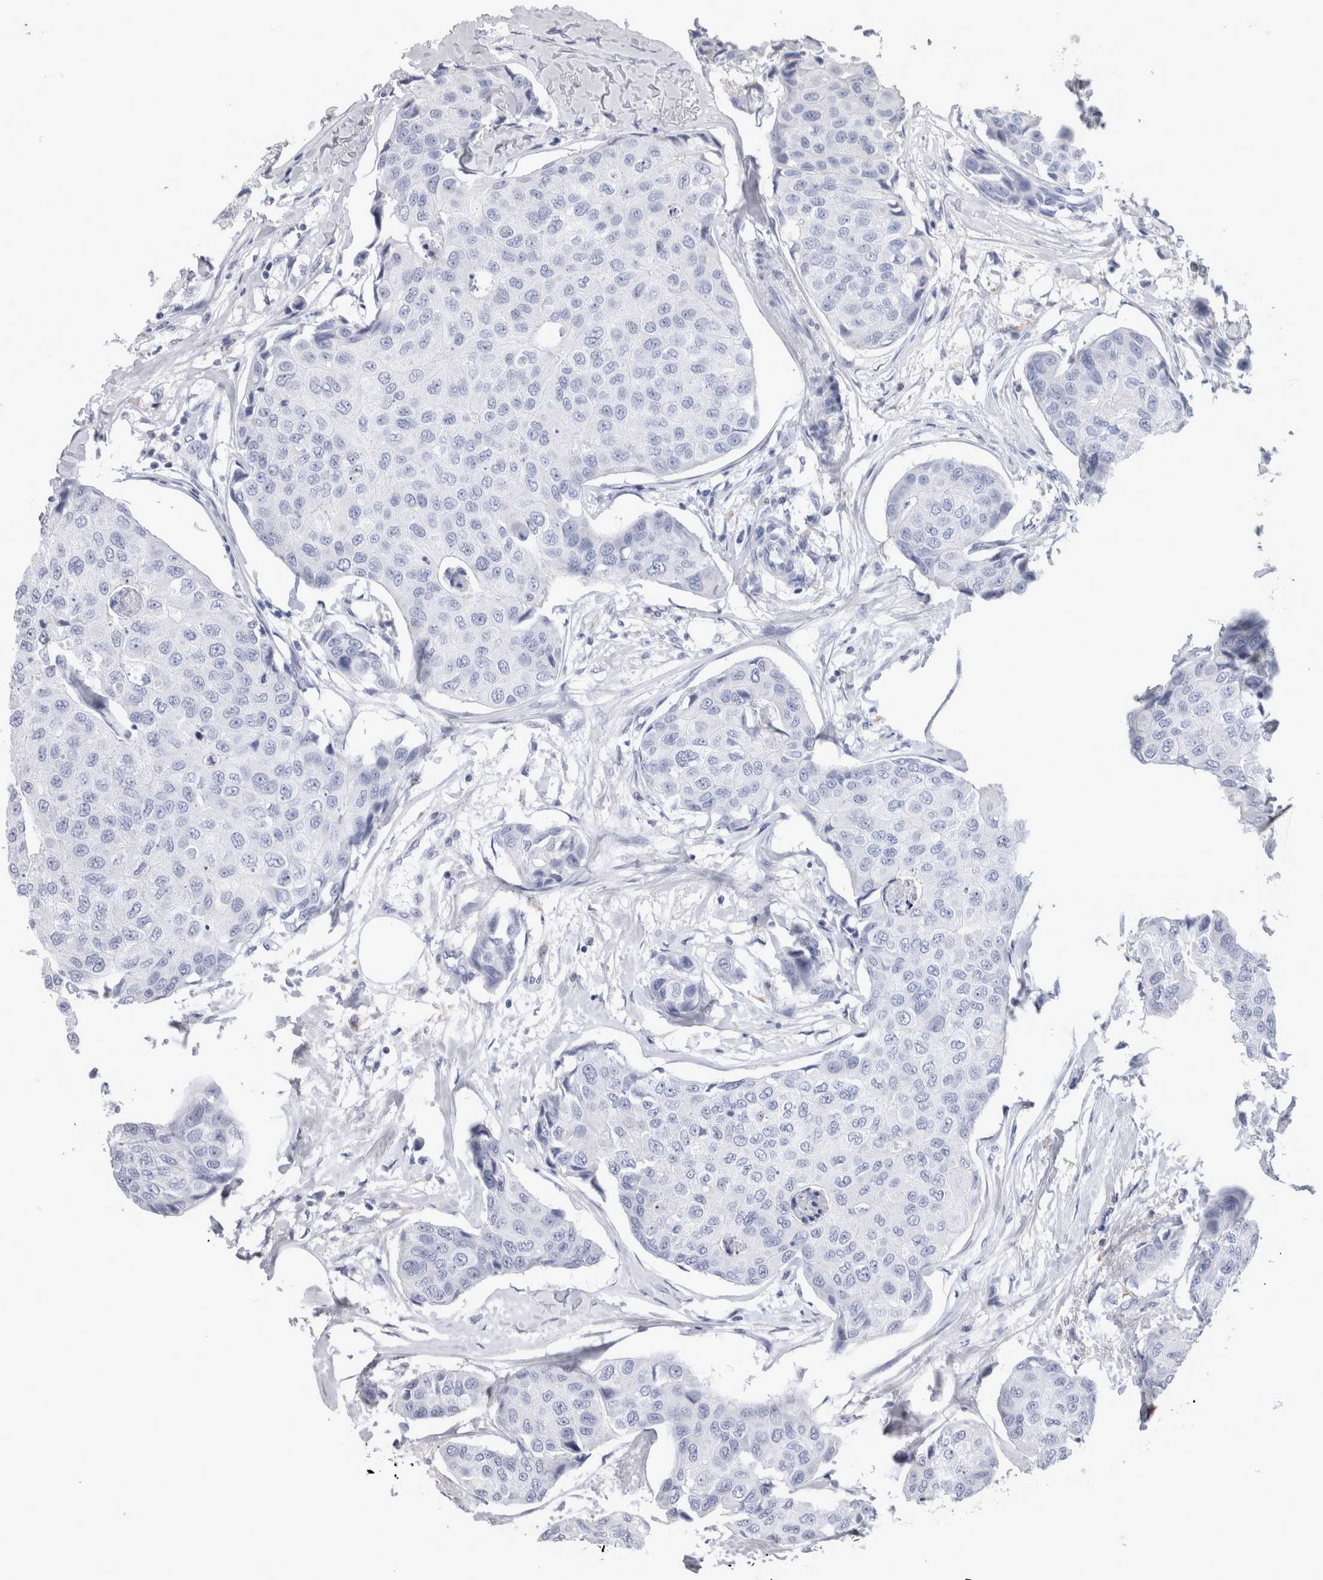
{"staining": {"intensity": "negative", "quantity": "none", "location": "none"}, "tissue": "breast cancer", "cell_type": "Tumor cells", "image_type": "cancer", "snomed": [{"axis": "morphology", "description": "Duct carcinoma"}, {"axis": "topography", "description": "Breast"}], "caption": "Immunohistochemical staining of human breast cancer displays no significant staining in tumor cells. (Immunohistochemistry (ihc), brightfield microscopy, high magnification).", "gene": "CA8", "patient": {"sex": "female", "age": 80}}